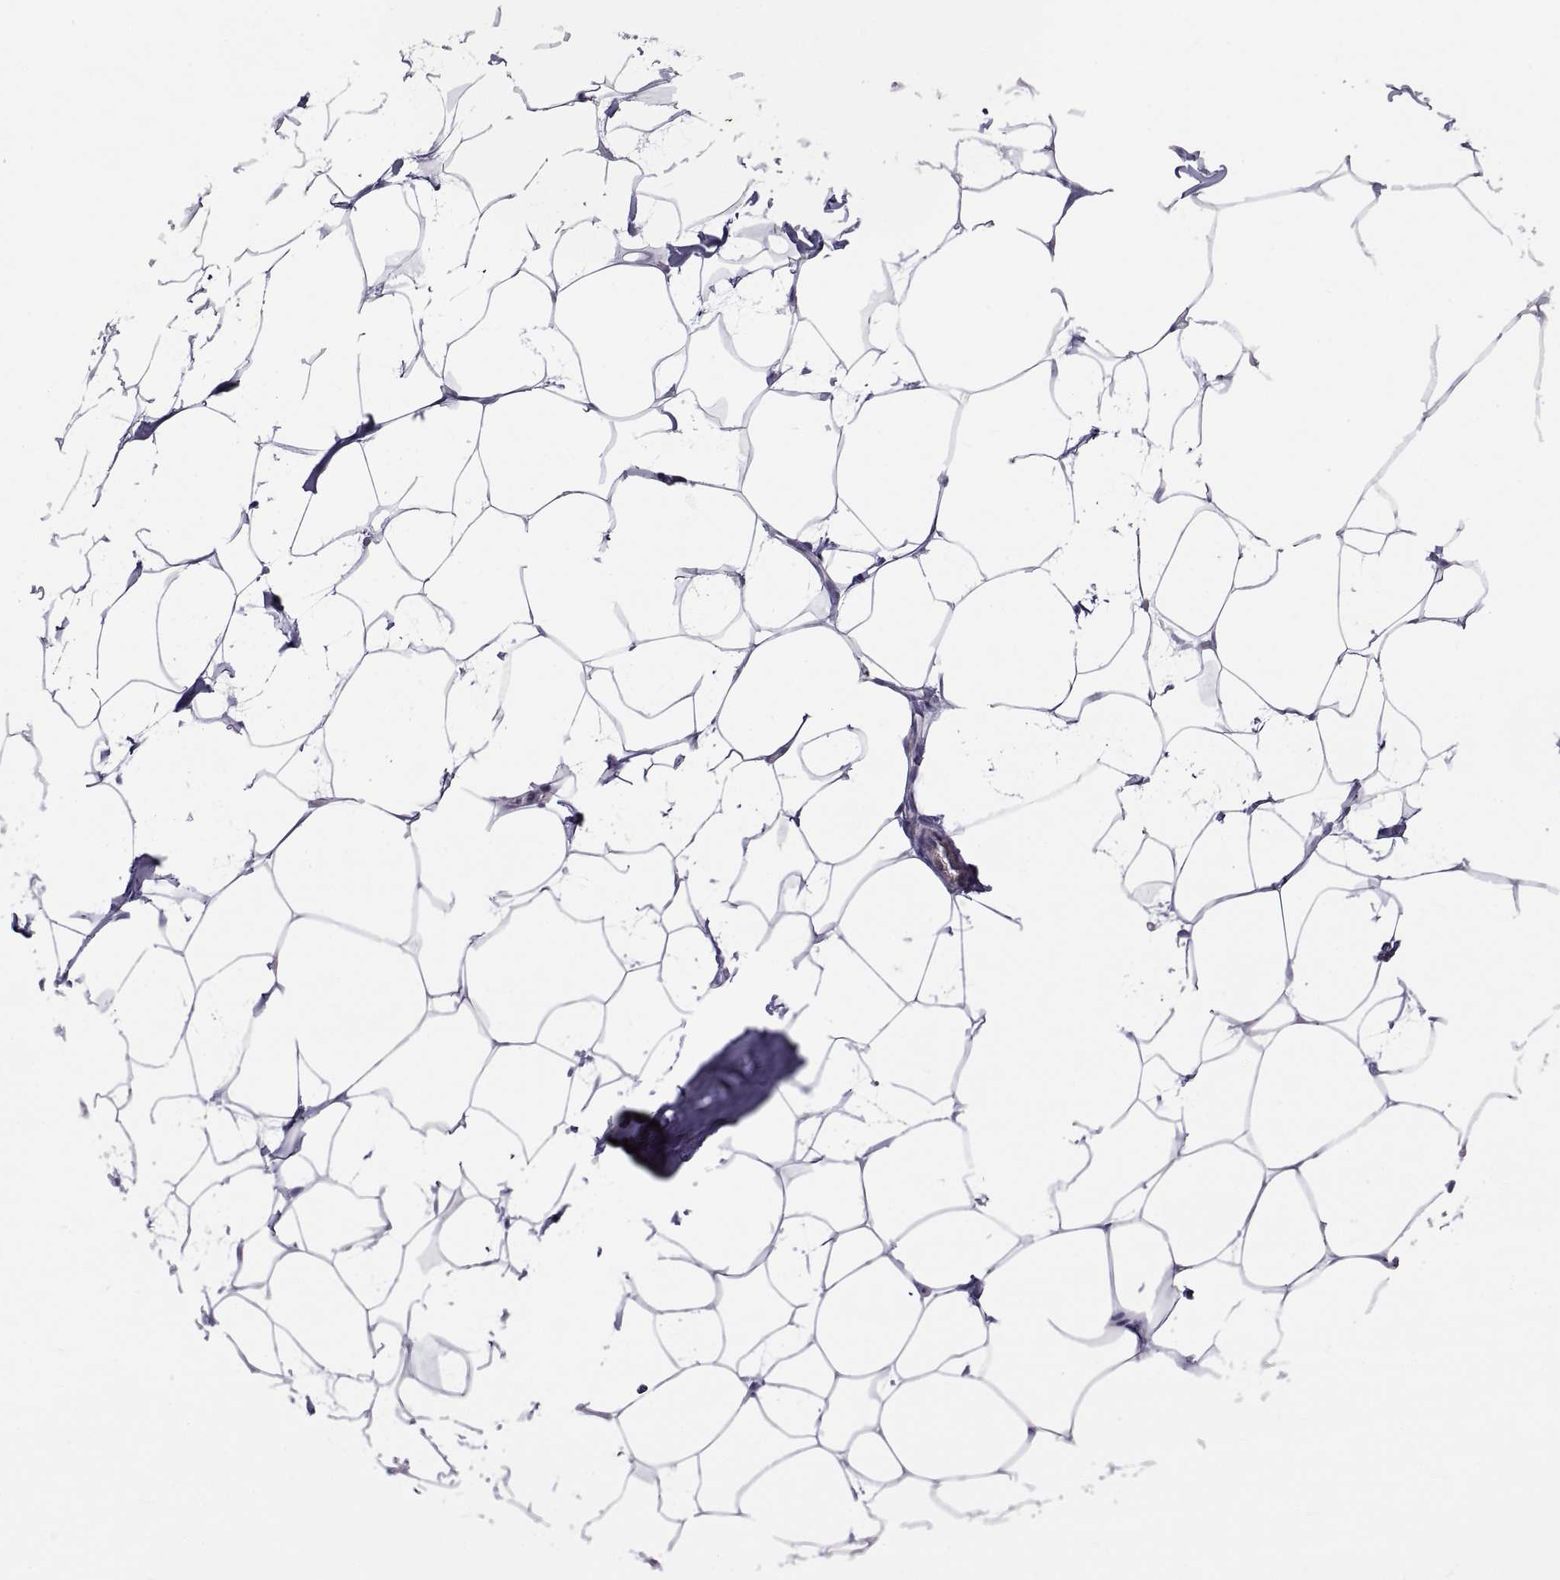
{"staining": {"intensity": "negative", "quantity": "none", "location": "none"}, "tissue": "breast", "cell_type": "Adipocytes", "image_type": "normal", "snomed": [{"axis": "morphology", "description": "Normal tissue, NOS"}, {"axis": "topography", "description": "Breast"}], "caption": "Immunohistochemistry photomicrograph of benign human breast stained for a protein (brown), which displays no expression in adipocytes. (DAB IHC with hematoxylin counter stain).", "gene": "MAGEB1", "patient": {"sex": "female", "age": 32}}